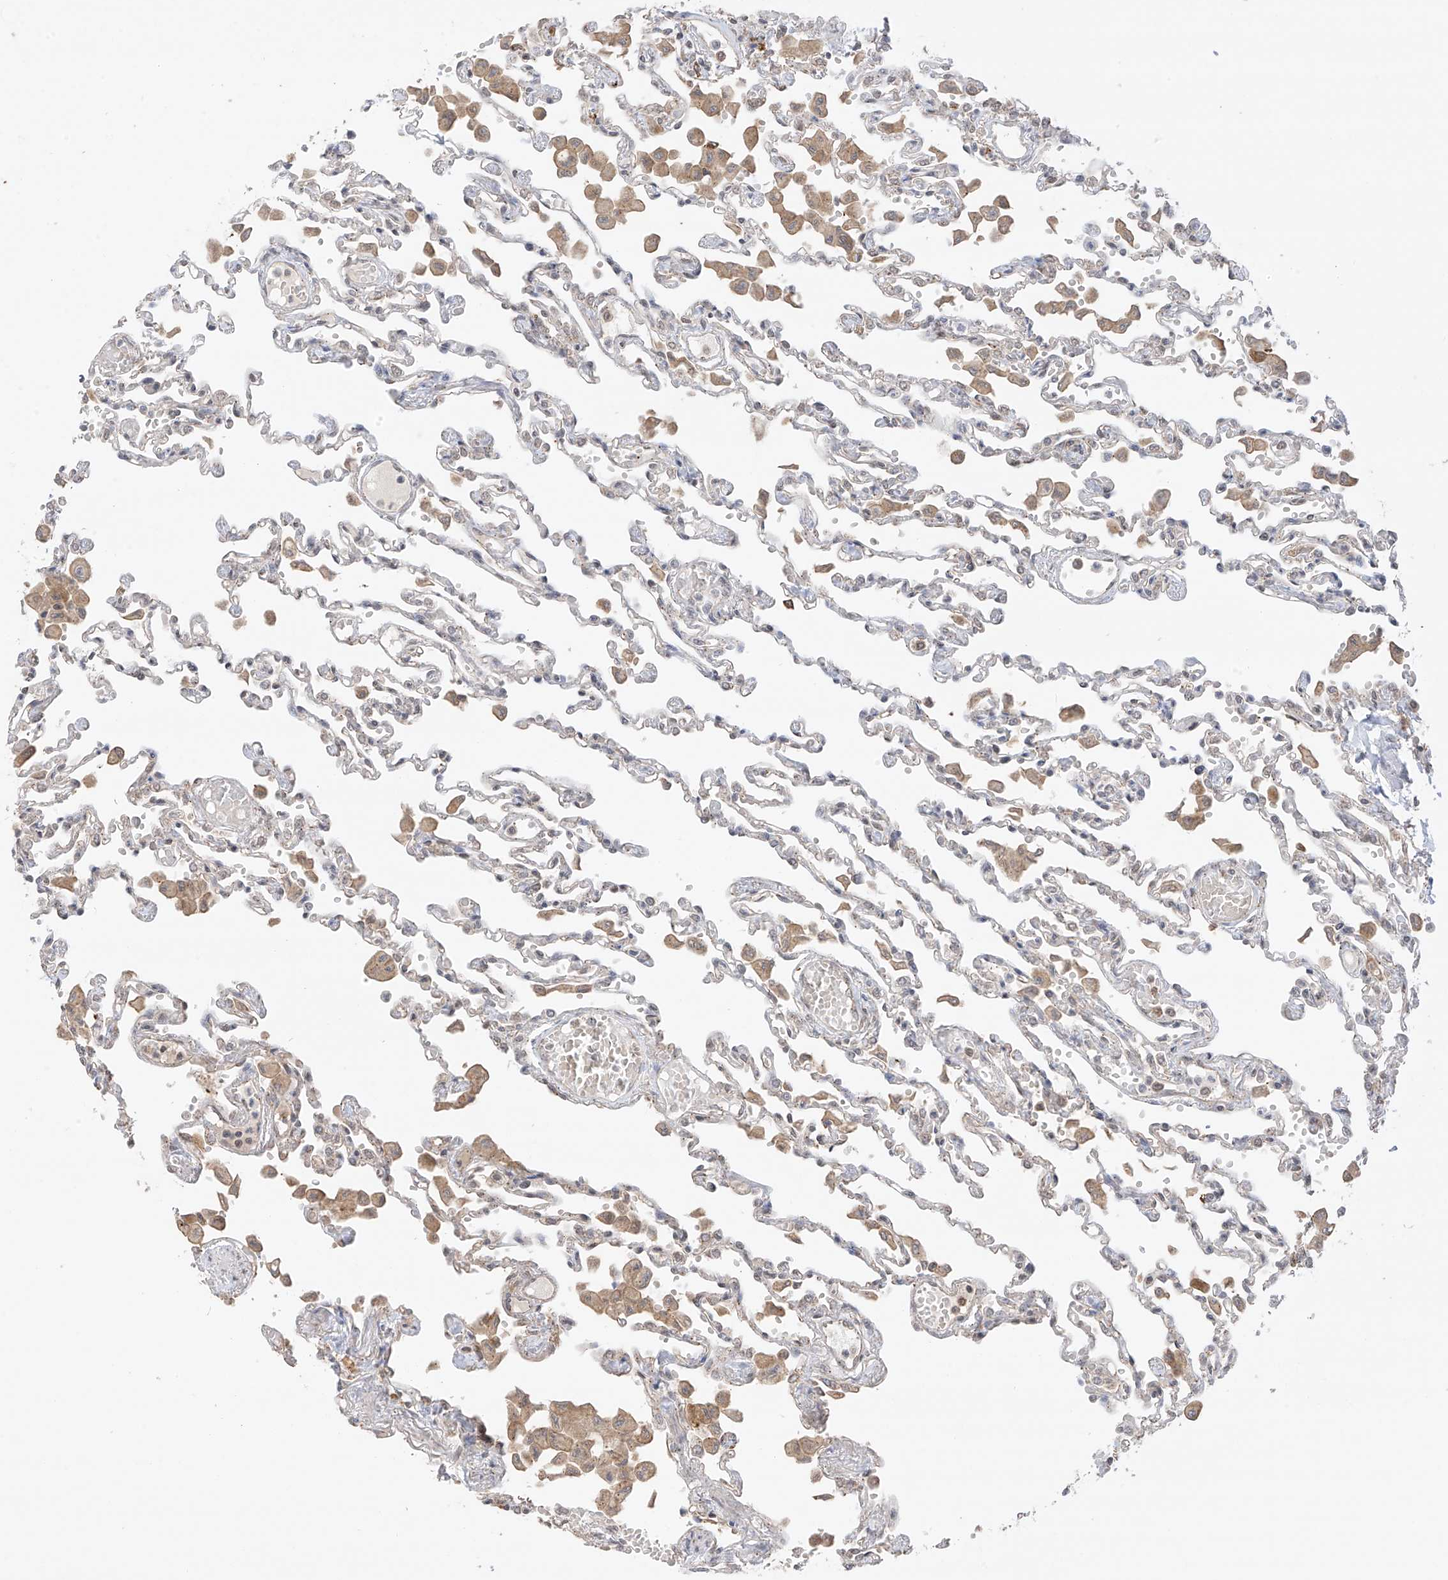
{"staining": {"intensity": "negative", "quantity": "none", "location": "none"}, "tissue": "lung", "cell_type": "Alveolar cells", "image_type": "normal", "snomed": [{"axis": "morphology", "description": "Normal tissue, NOS"}, {"axis": "topography", "description": "Bronchus"}, {"axis": "topography", "description": "Lung"}], "caption": "The histopathology image displays no staining of alveolar cells in unremarkable lung. The staining was performed using DAB (3,3'-diaminobenzidine) to visualize the protein expression in brown, while the nuclei were stained in blue with hematoxylin (Magnification: 20x).", "gene": "N4BP3", "patient": {"sex": "female", "age": 49}}